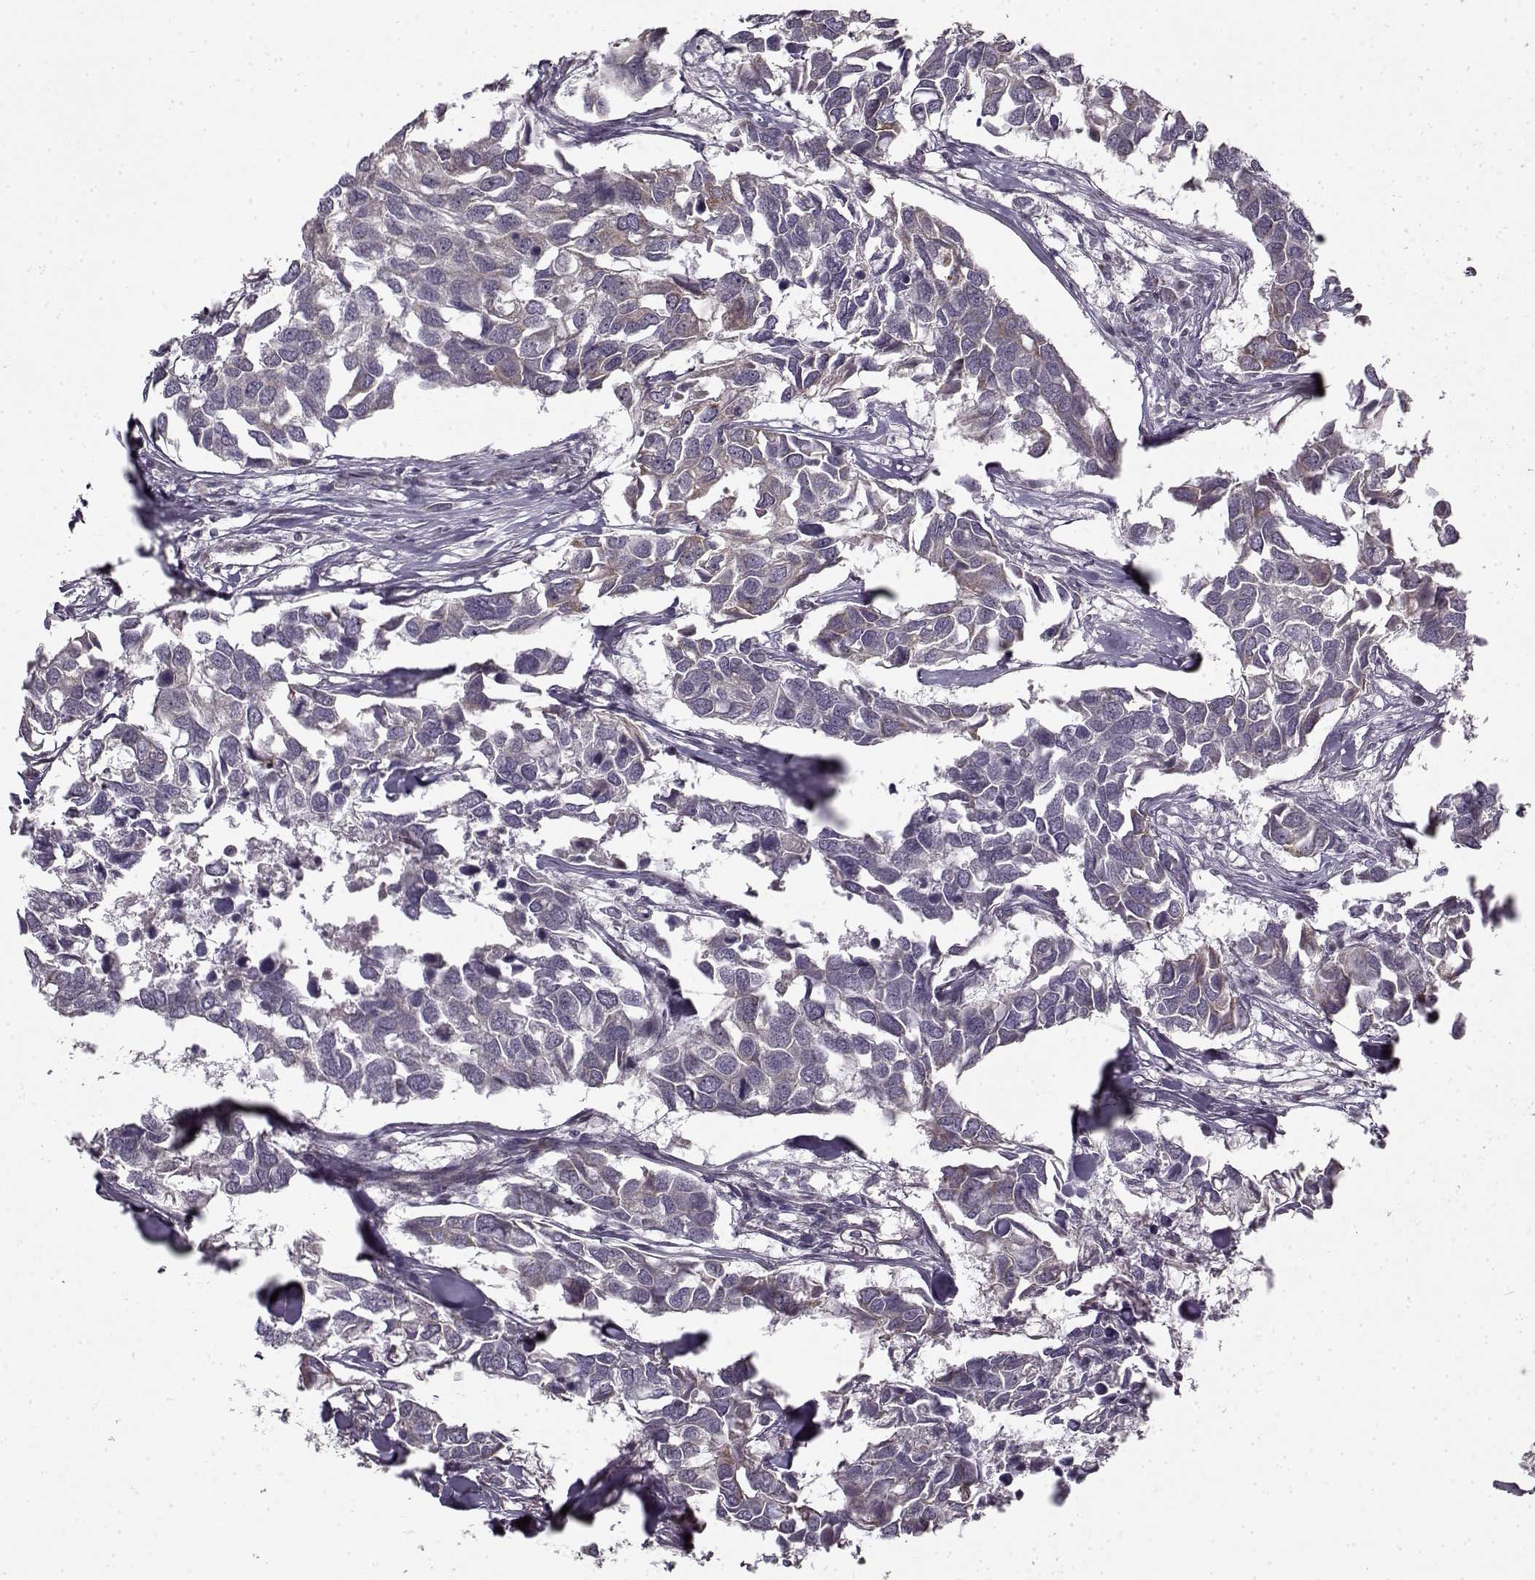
{"staining": {"intensity": "negative", "quantity": "none", "location": "none"}, "tissue": "breast cancer", "cell_type": "Tumor cells", "image_type": "cancer", "snomed": [{"axis": "morphology", "description": "Duct carcinoma"}, {"axis": "topography", "description": "Breast"}], "caption": "Tumor cells are negative for protein expression in human breast cancer.", "gene": "LAMB2", "patient": {"sex": "female", "age": 83}}